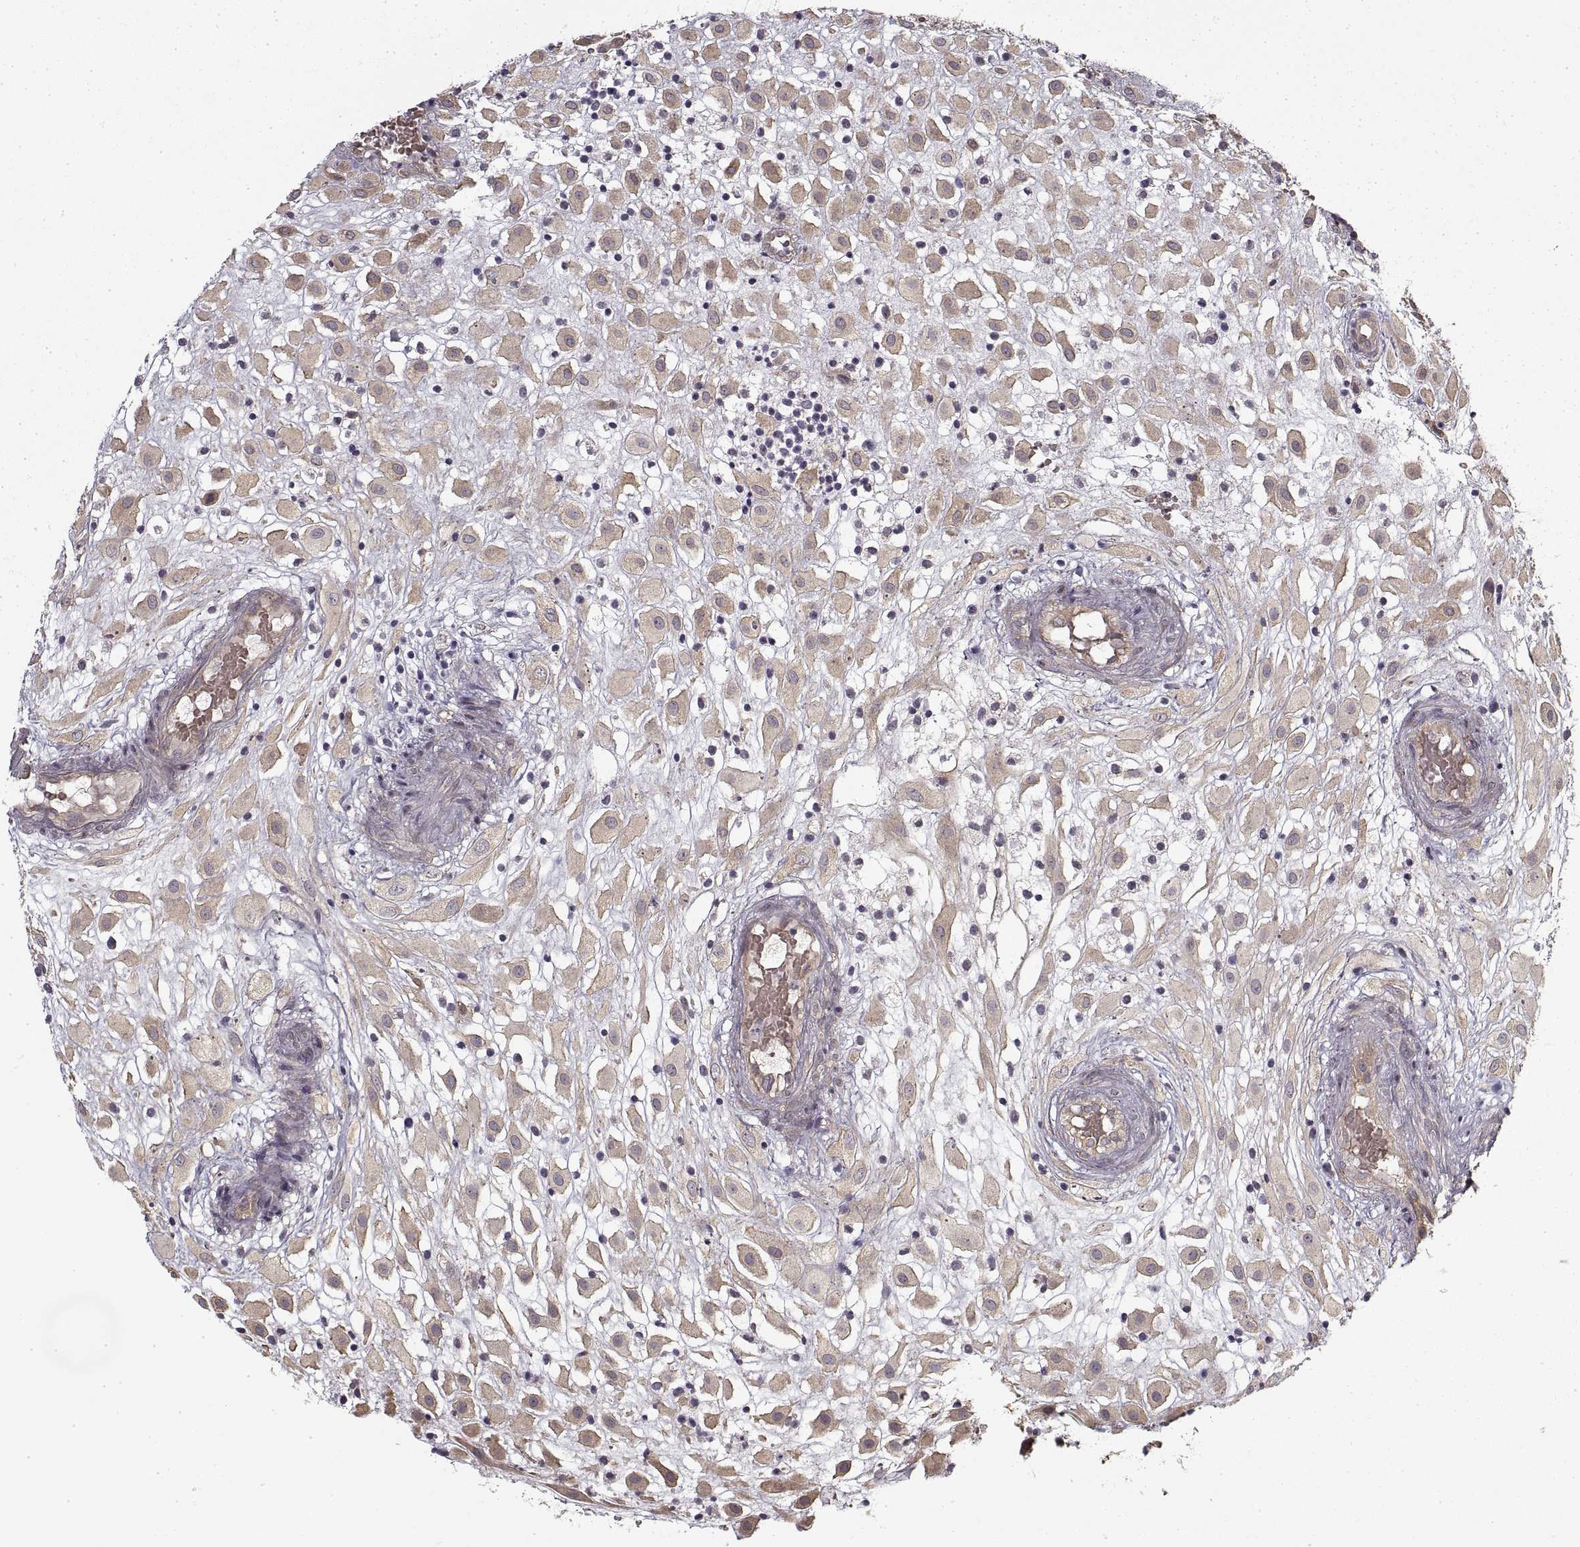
{"staining": {"intensity": "weak", "quantity": ">75%", "location": "cytoplasmic/membranous"}, "tissue": "placenta", "cell_type": "Decidual cells", "image_type": "normal", "snomed": [{"axis": "morphology", "description": "Normal tissue, NOS"}, {"axis": "topography", "description": "Placenta"}], "caption": "Immunohistochemistry (DAB (3,3'-diaminobenzidine)) staining of unremarkable human placenta reveals weak cytoplasmic/membranous protein staining in about >75% of decidual cells.", "gene": "LAMB2", "patient": {"sex": "female", "age": 24}}